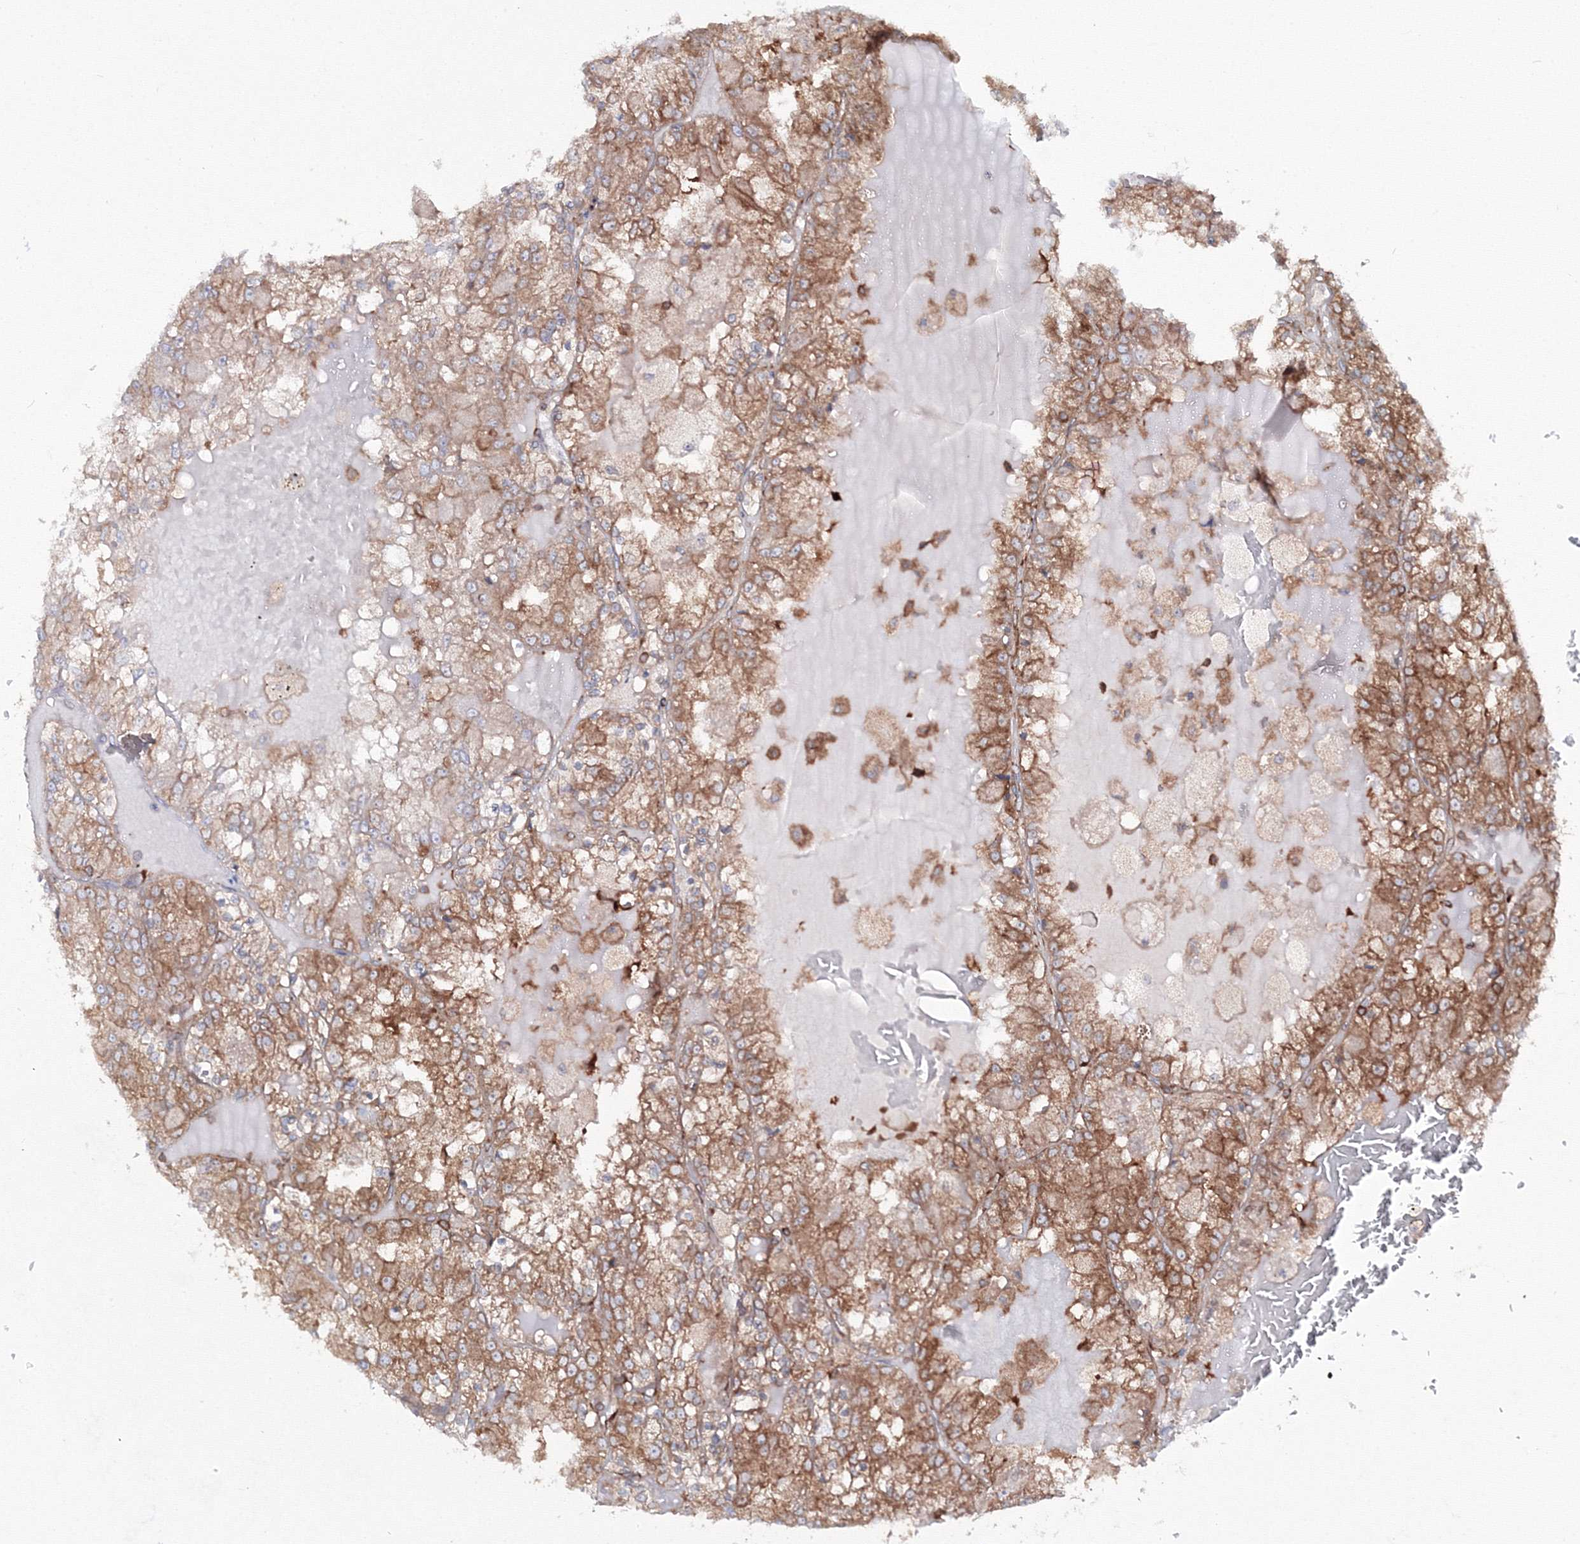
{"staining": {"intensity": "moderate", "quantity": ">75%", "location": "cytoplasmic/membranous"}, "tissue": "renal cancer", "cell_type": "Tumor cells", "image_type": "cancer", "snomed": [{"axis": "morphology", "description": "Adenocarcinoma, NOS"}, {"axis": "topography", "description": "Kidney"}], "caption": "Renal cancer (adenocarcinoma) stained with immunohistochemistry (IHC) displays moderate cytoplasmic/membranous staining in about >75% of tumor cells. Nuclei are stained in blue.", "gene": "HARS1", "patient": {"sex": "female", "age": 56}}